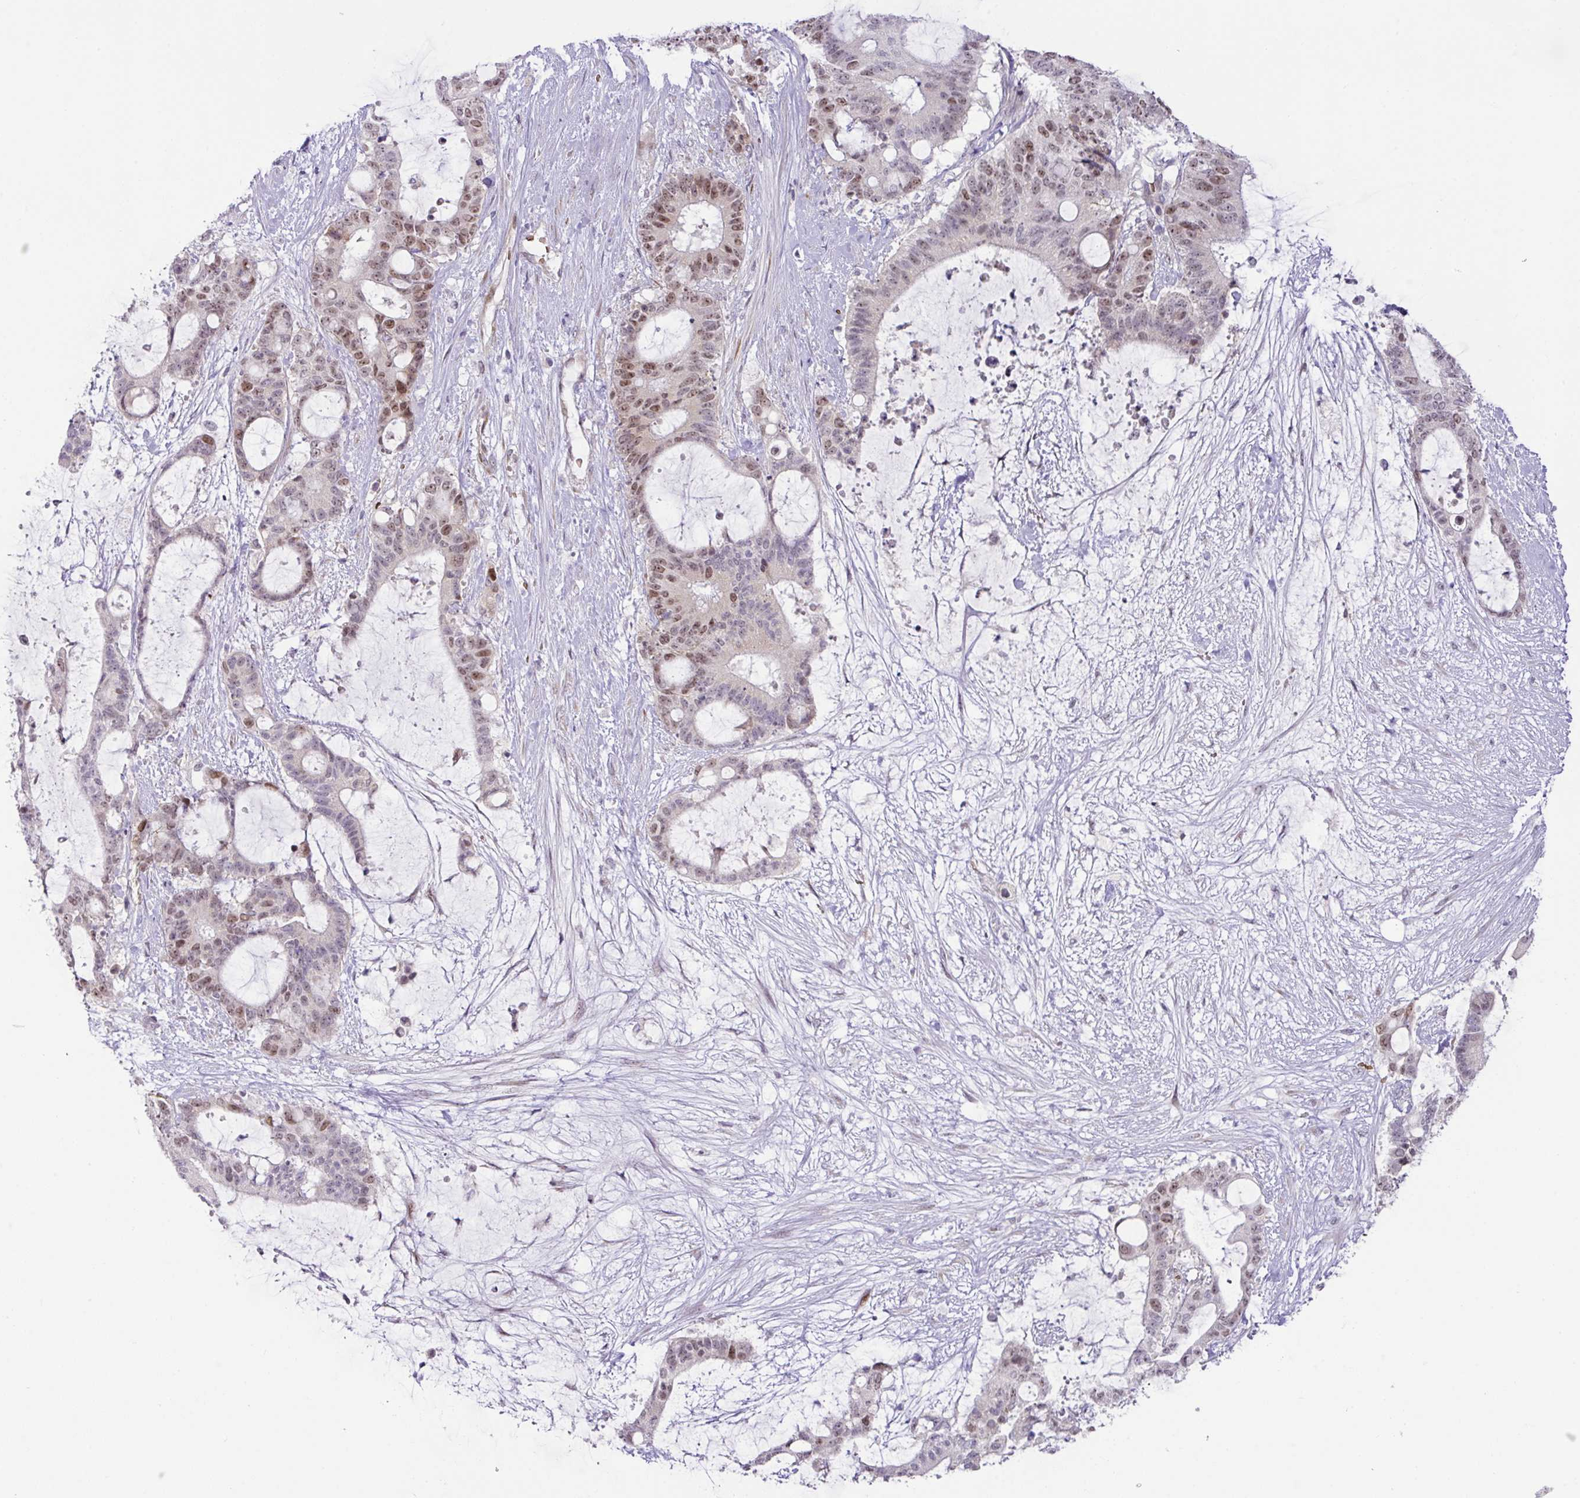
{"staining": {"intensity": "moderate", "quantity": "25%-75%", "location": "nuclear"}, "tissue": "liver cancer", "cell_type": "Tumor cells", "image_type": "cancer", "snomed": [{"axis": "morphology", "description": "Normal tissue, NOS"}, {"axis": "morphology", "description": "Cholangiocarcinoma"}, {"axis": "topography", "description": "Liver"}, {"axis": "topography", "description": "Peripheral nerve tissue"}], "caption": "Immunohistochemistry (IHC) of human liver cancer (cholangiocarcinoma) shows medium levels of moderate nuclear expression in about 25%-75% of tumor cells.", "gene": "PARP2", "patient": {"sex": "female", "age": 73}}